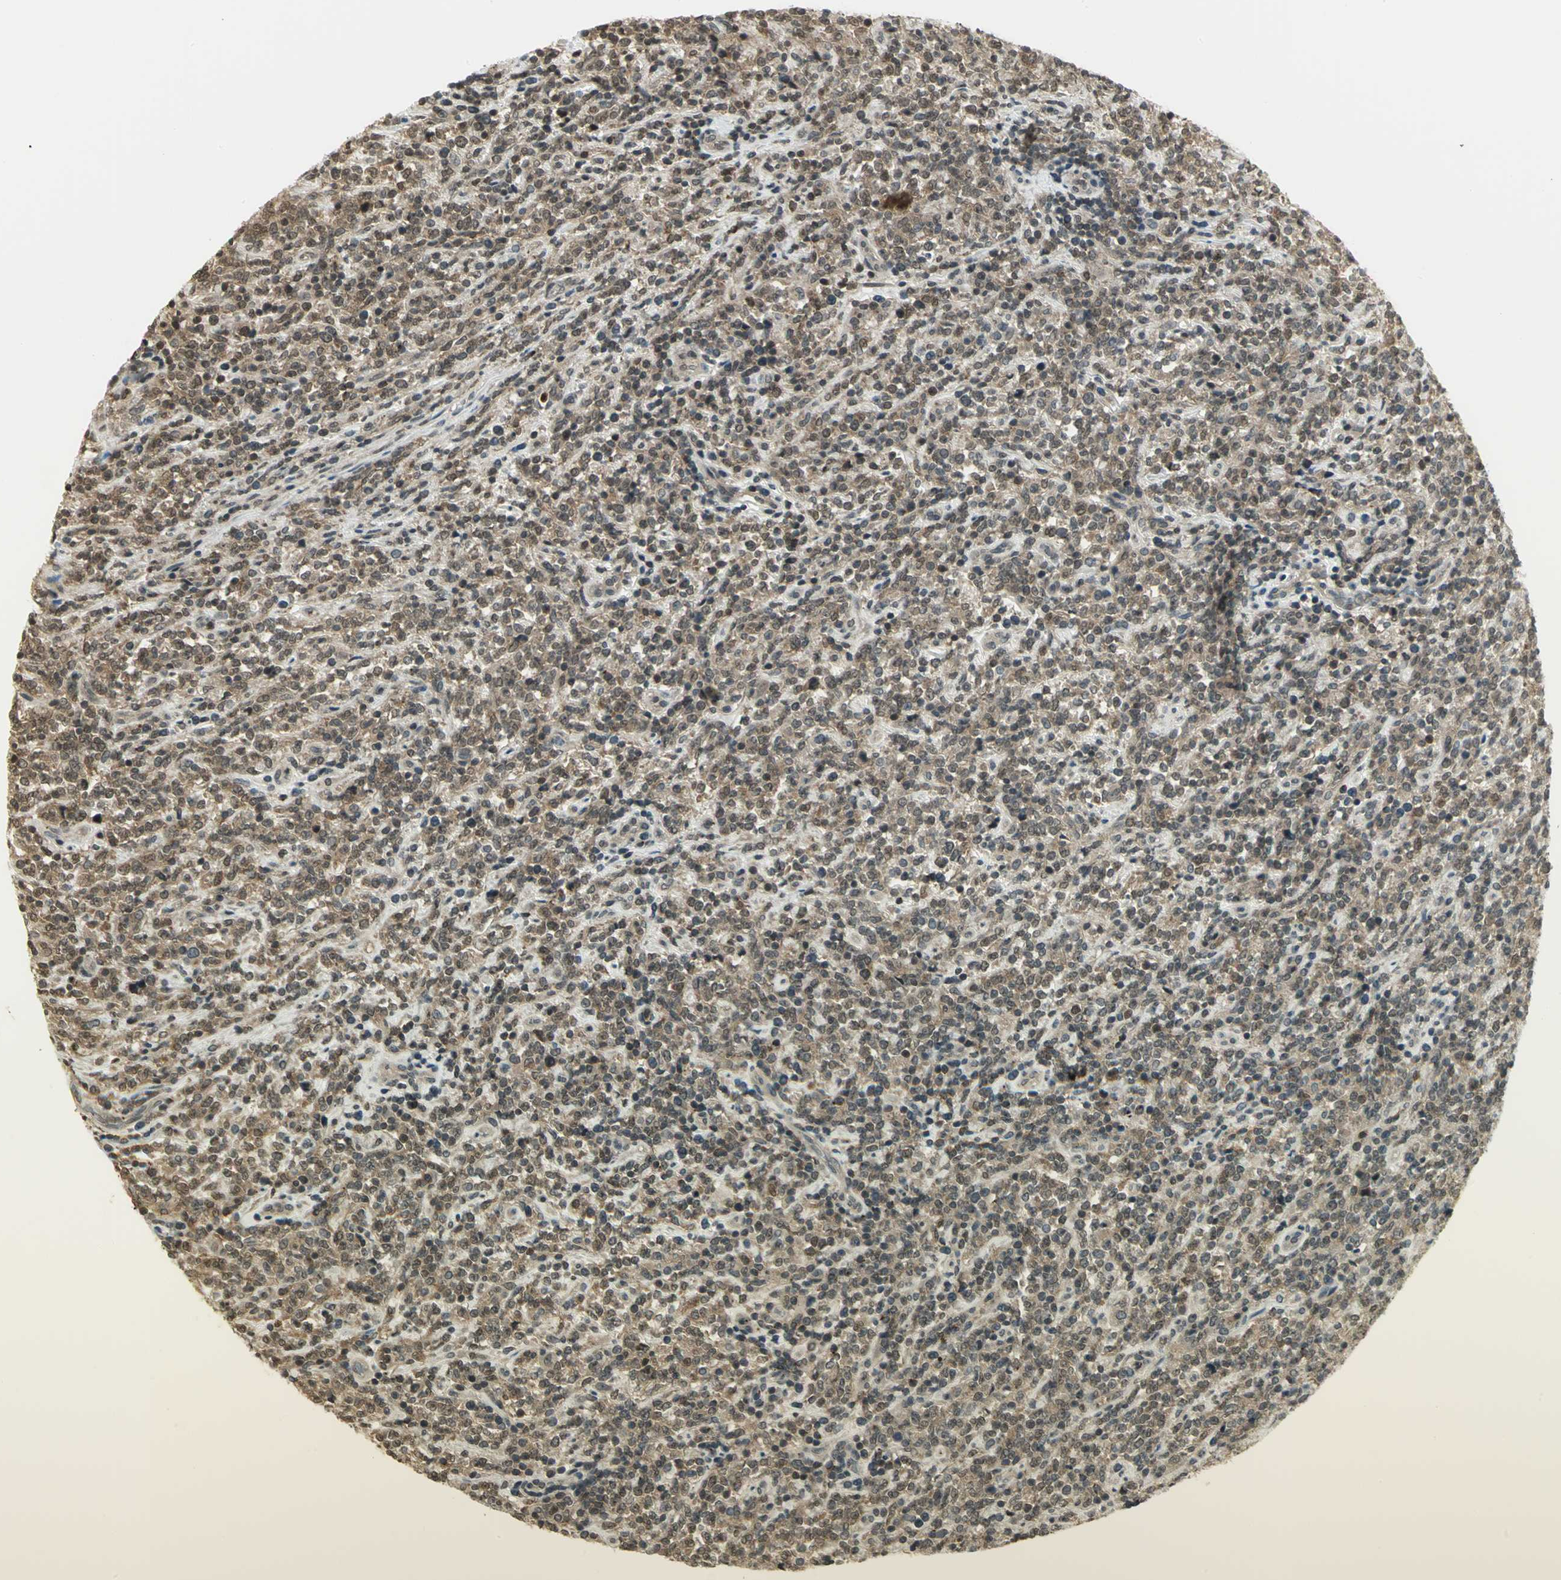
{"staining": {"intensity": "weak", "quantity": ">75%", "location": "cytoplasmic/membranous"}, "tissue": "lymphoma", "cell_type": "Tumor cells", "image_type": "cancer", "snomed": [{"axis": "morphology", "description": "Malignant lymphoma, non-Hodgkin's type, High grade"}, {"axis": "topography", "description": "Soft tissue"}], "caption": "Tumor cells show low levels of weak cytoplasmic/membranous positivity in about >75% of cells in human lymphoma. (DAB IHC, brown staining for protein, blue staining for nuclei).", "gene": "CDC34", "patient": {"sex": "male", "age": 18}}